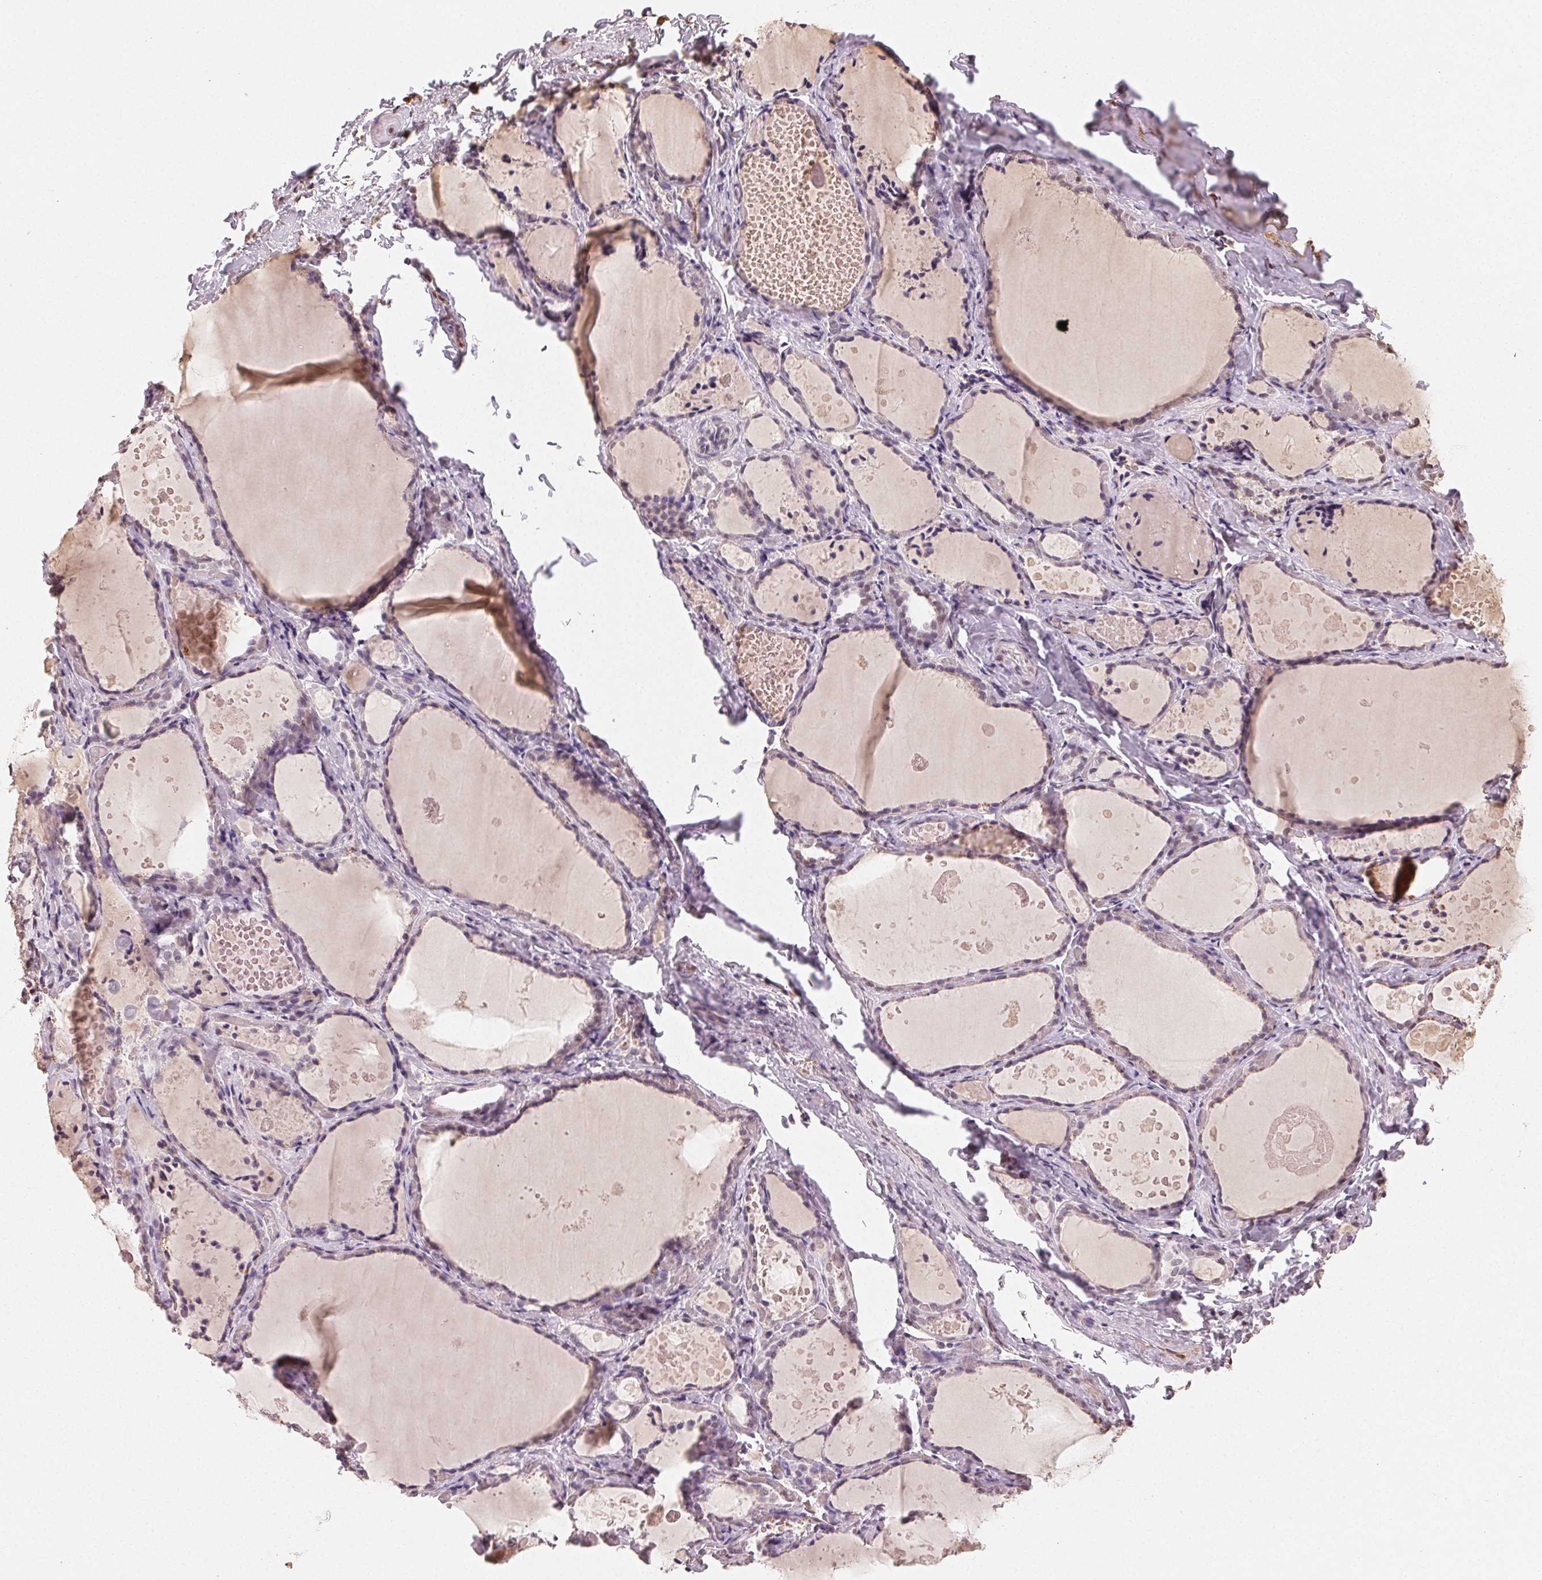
{"staining": {"intensity": "weak", "quantity": "25%-75%", "location": "nuclear"}, "tissue": "thyroid gland", "cell_type": "Glandular cells", "image_type": "normal", "snomed": [{"axis": "morphology", "description": "Normal tissue, NOS"}, {"axis": "topography", "description": "Thyroid gland"}], "caption": "Protein positivity by immunohistochemistry reveals weak nuclear staining in approximately 25%-75% of glandular cells in benign thyroid gland.", "gene": "TBP", "patient": {"sex": "female", "age": 56}}